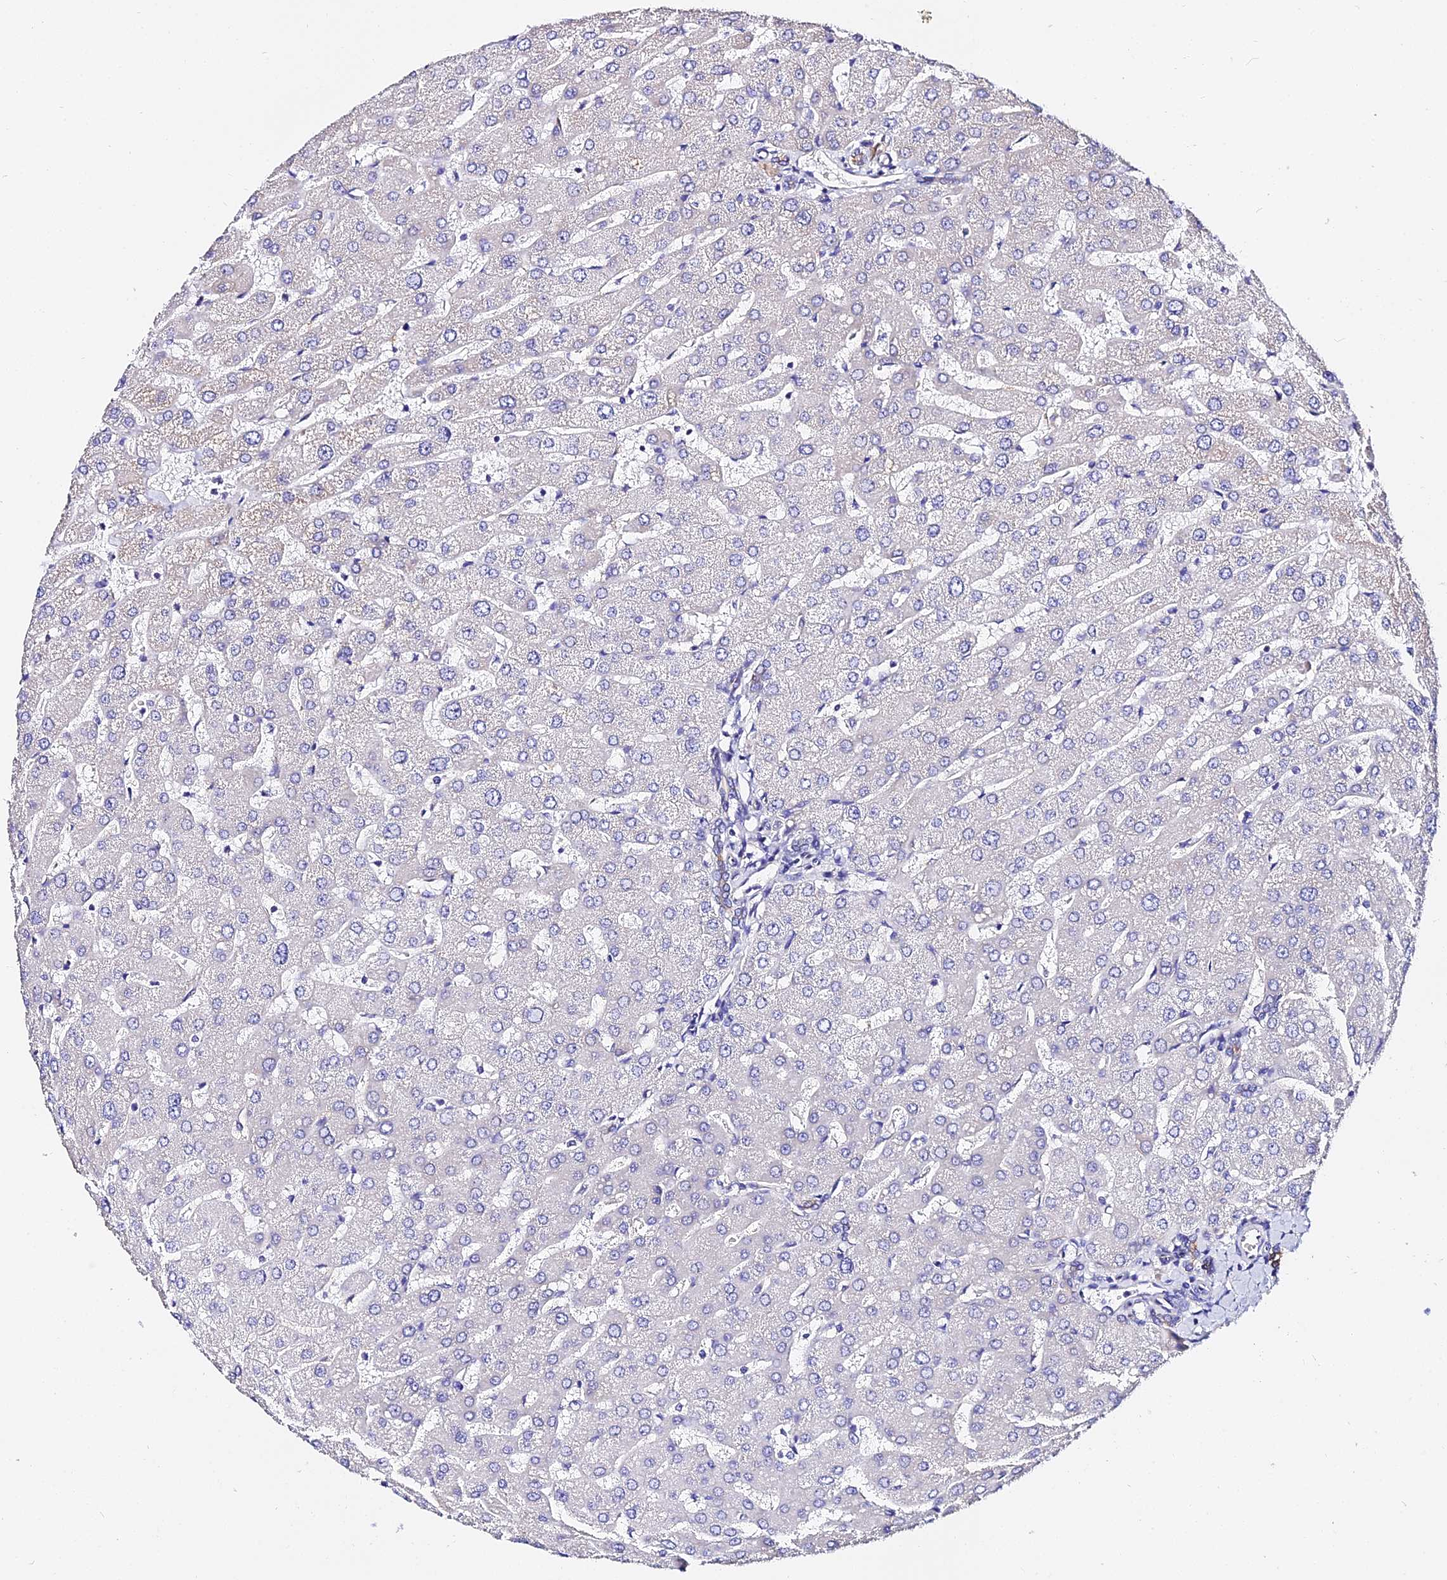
{"staining": {"intensity": "negative", "quantity": "none", "location": "none"}, "tissue": "liver", "cell_type": "Cholangiocytes", "image_type": "normal", "snomed": [{"axis": "morphology", "description": "Normal tissue, NOS"}, {"axis": "topography", "description": "Liver"}], "caption": "This is a image of IHC staining of benign liver, which shows no positivity in cholangiocytes. The staining was performed using DAB (3,3'-diaminobenzidine) to visualize the protein expression in brown, while the nuclei were stained in blue with hematoxylin (Magnification: 20x).", "gene": "DAW1", "patient": {"sex": "male", "age": 55}}